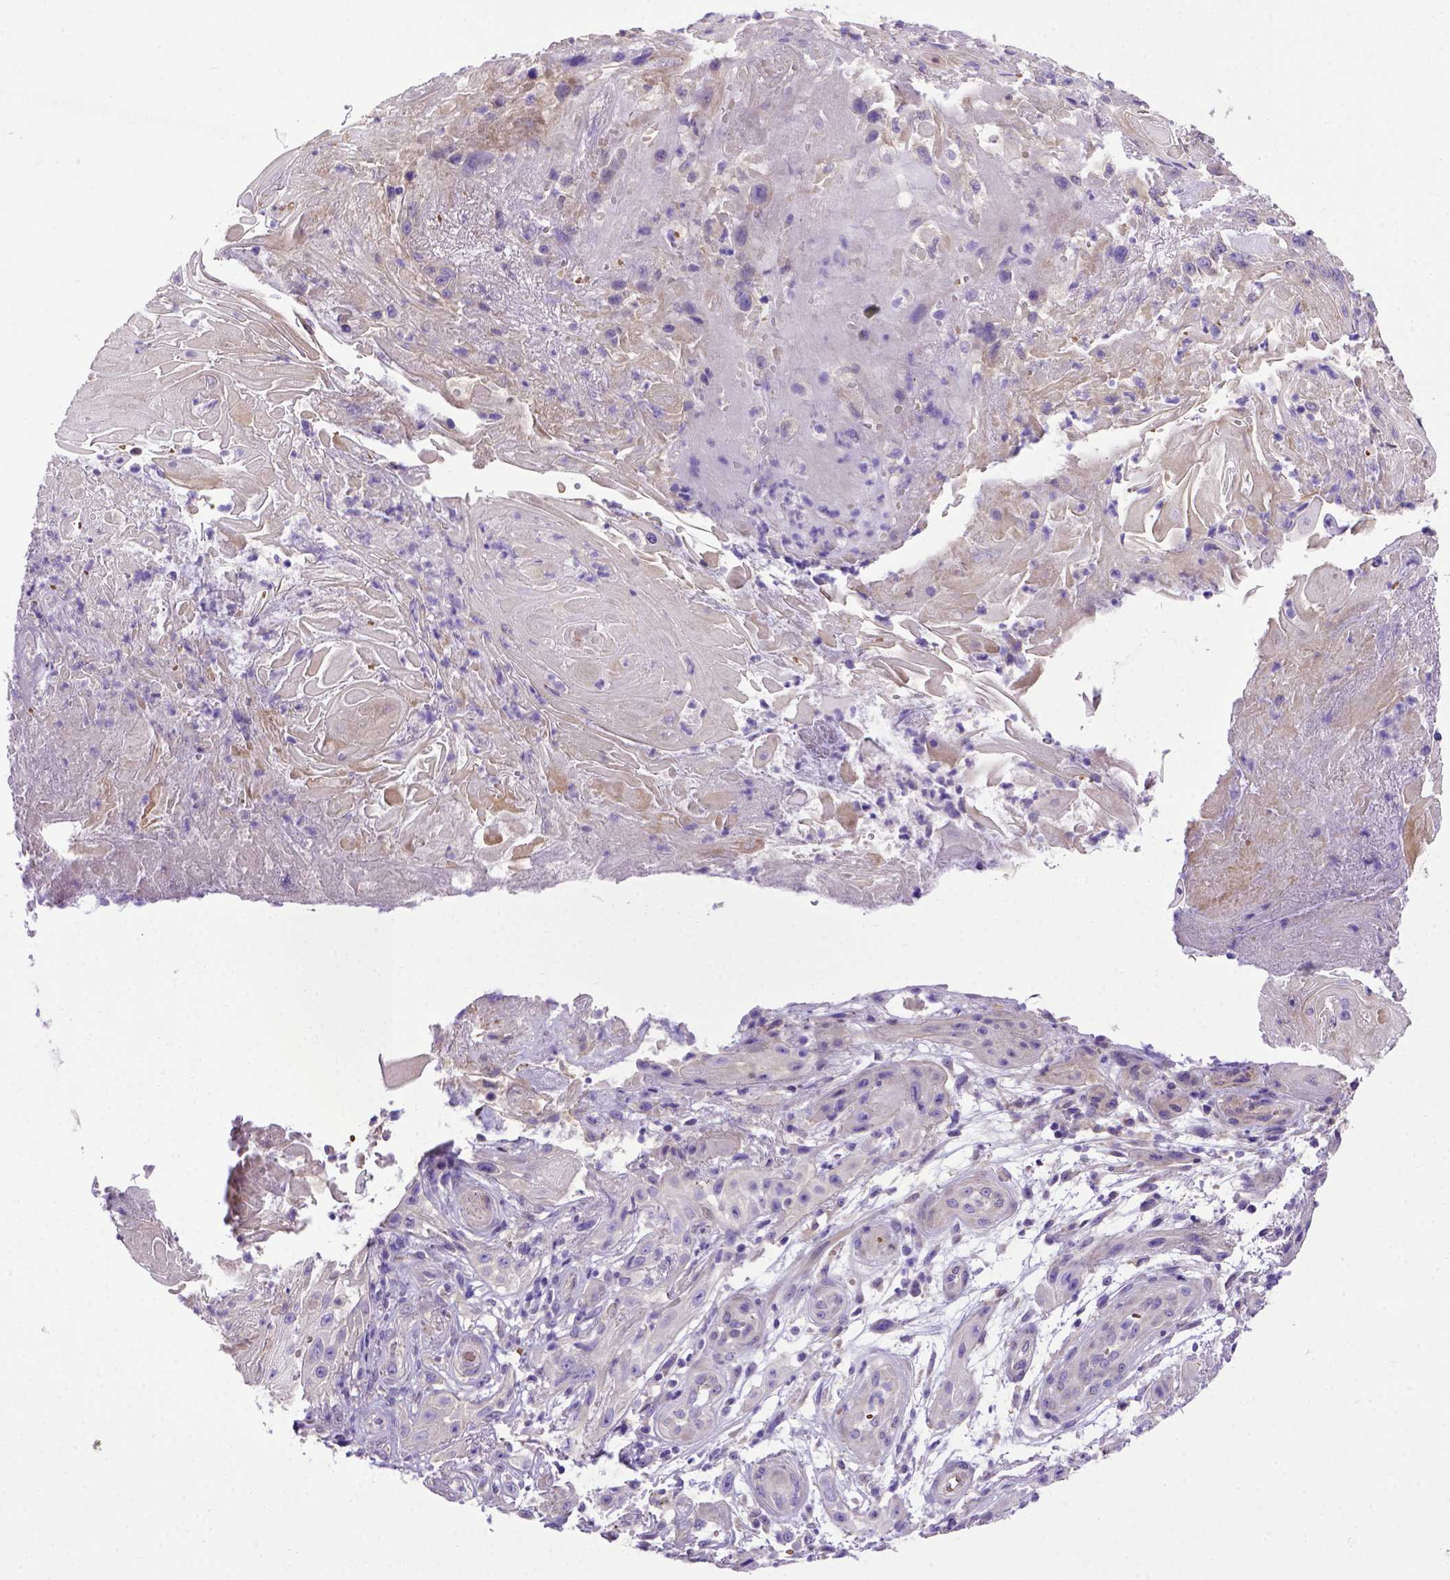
{"staining": {"intensity": "negative", "quantity": "none", "location": "none"}, "tissue": "skin cancer", "cell_type": "Tumor cells", "image_type": "cancer", "snomed": [{"axis": "morphology", "description": "Squamous cell carcinoma, NOS"}, {"axis": "topography", "description": "Skin"}], "caption": "IHC image of human skin cancer (squamous cell carcinoma) stained for a protein (brown), which reveals no positivity in tumor cells.", "gene": "ADAM12", "patient": {"sex": "male", "age": 62}}